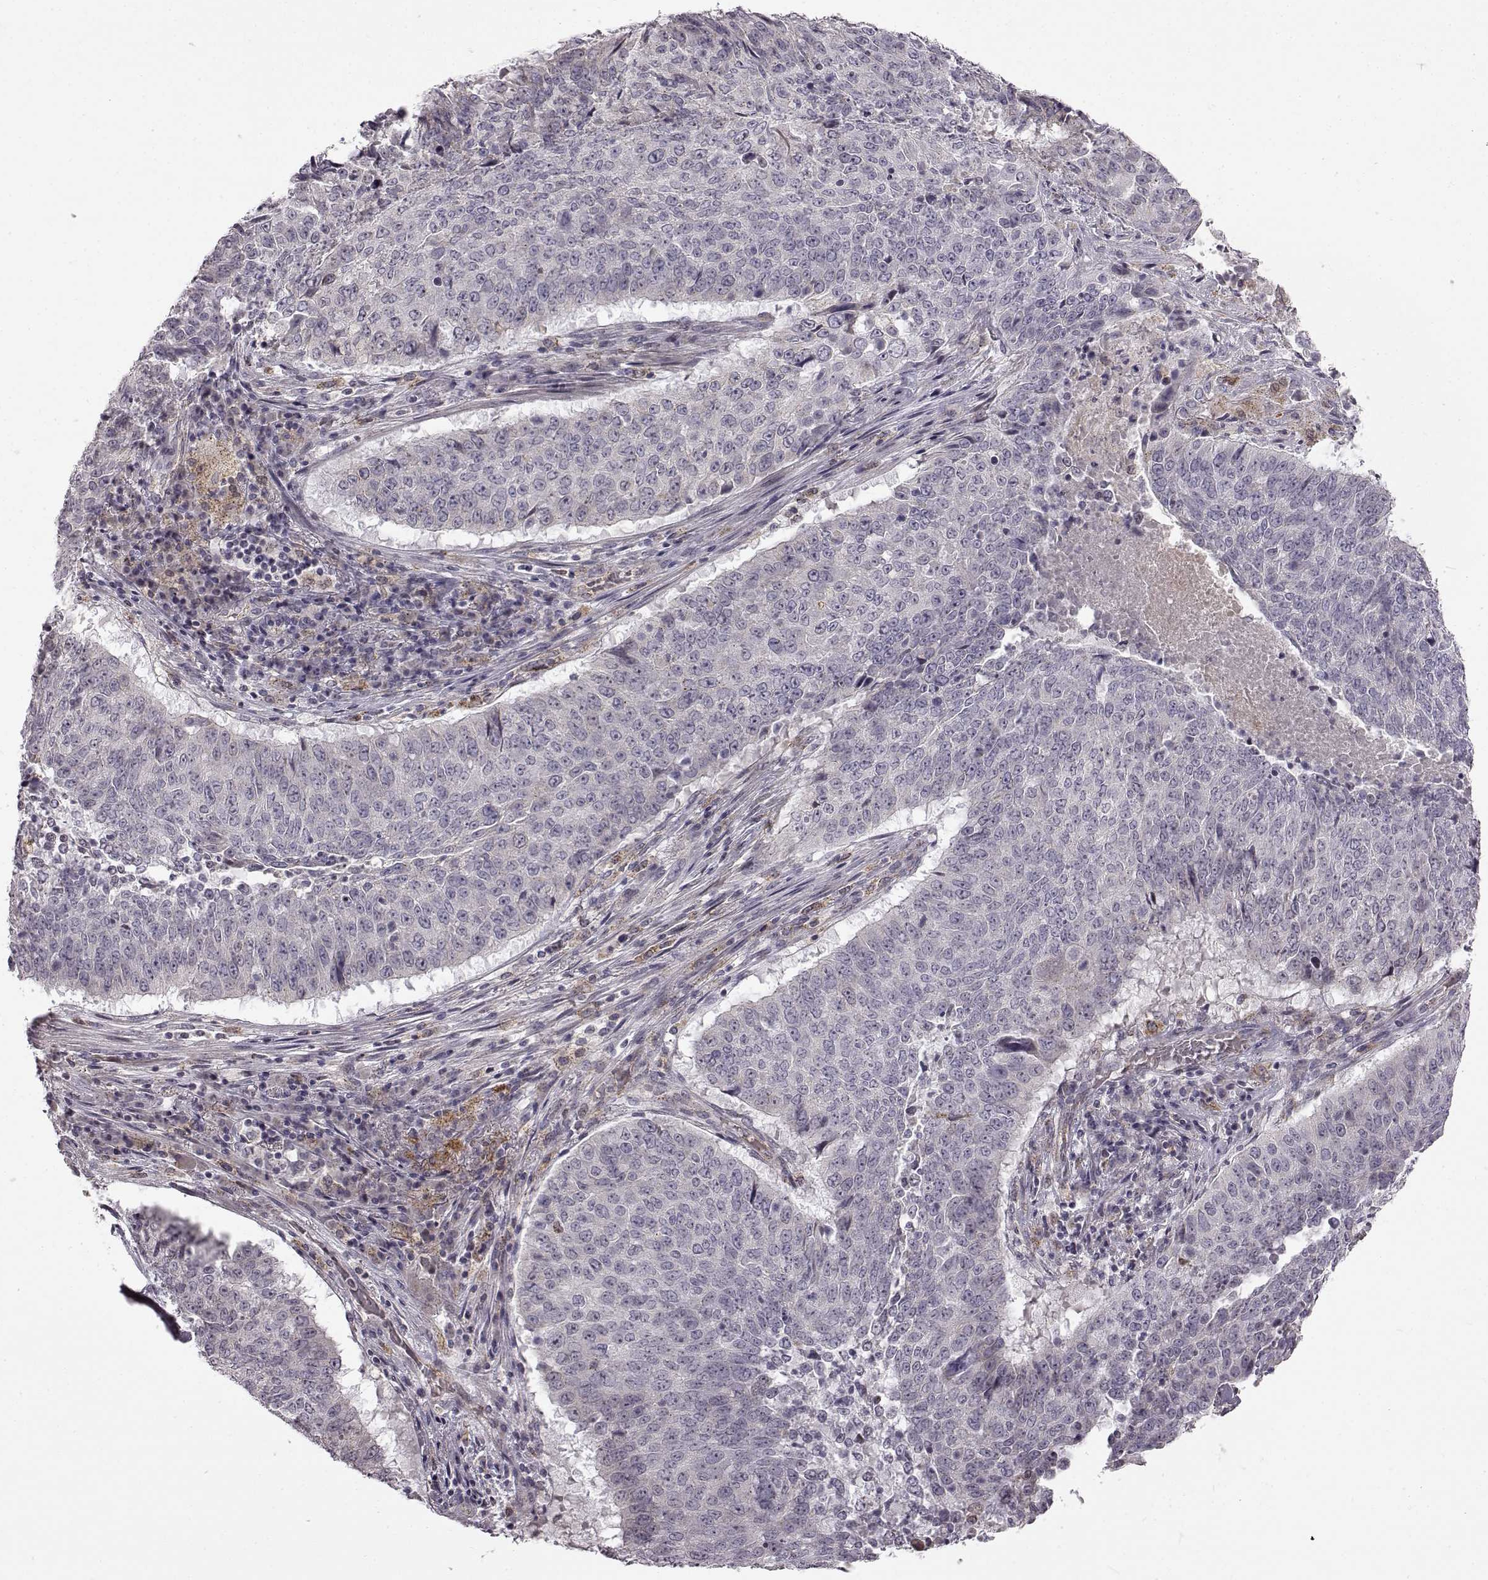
{"staining": {"intensity": "negative", "quantity": "none", "location": "none"}, "tissue": "lung cancer", "cell_type": "Tumor cells", "image_type": "cancer", "snomed": [{"axis": "morphology", "description": "Normal tissue, NOS"}, {"axis": "morphology", "description": "Squamous cell carcinoma, NOS"}, {"axis": "topography", "description": "Bronchus"}, {"axis": "topography", "description": "Lung"}], "caption": "The image demonstrates no staining of tumor cells in lung cancer.", "gene": "B3GNT6", "patient": {"sex": "male", "age": 64}}